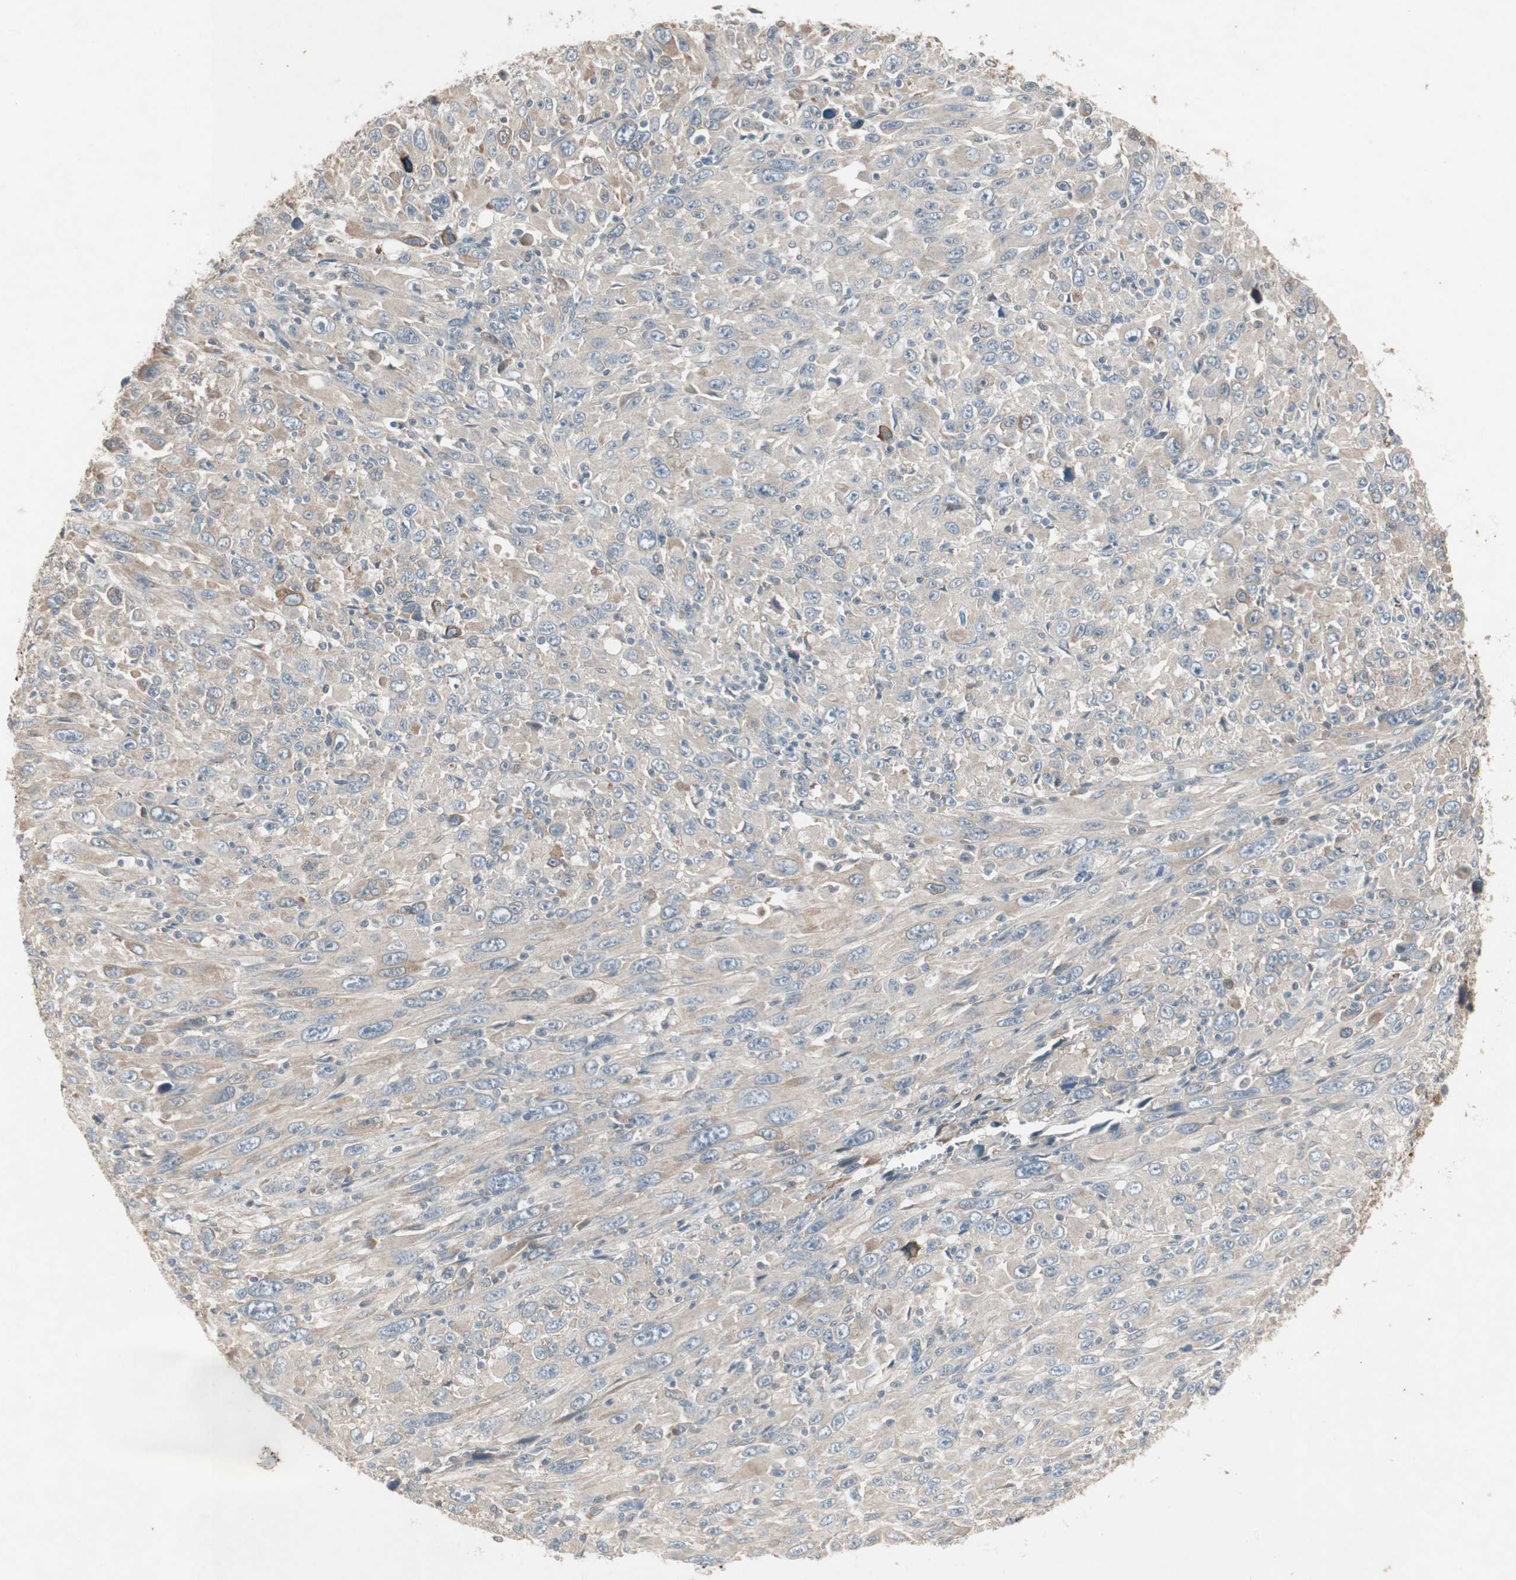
{"staining": {"intensity": "negative", "quantity": "none", "location": "none"}, "tissue": "melanoma", "cell_type": "Tumor cells", "image_type": "cancer", "snomed": [{"axis": "morphology", "description": "Malignant melanoma, Metastatic site"}, {"axis": "topography", "description": "Skin"}], "caption": "There is no significant positivity in tumor cells of melanoma.", "gene": "JMJD7-PLA2G4B", "patient": {"sex": "female", "age": 56}}